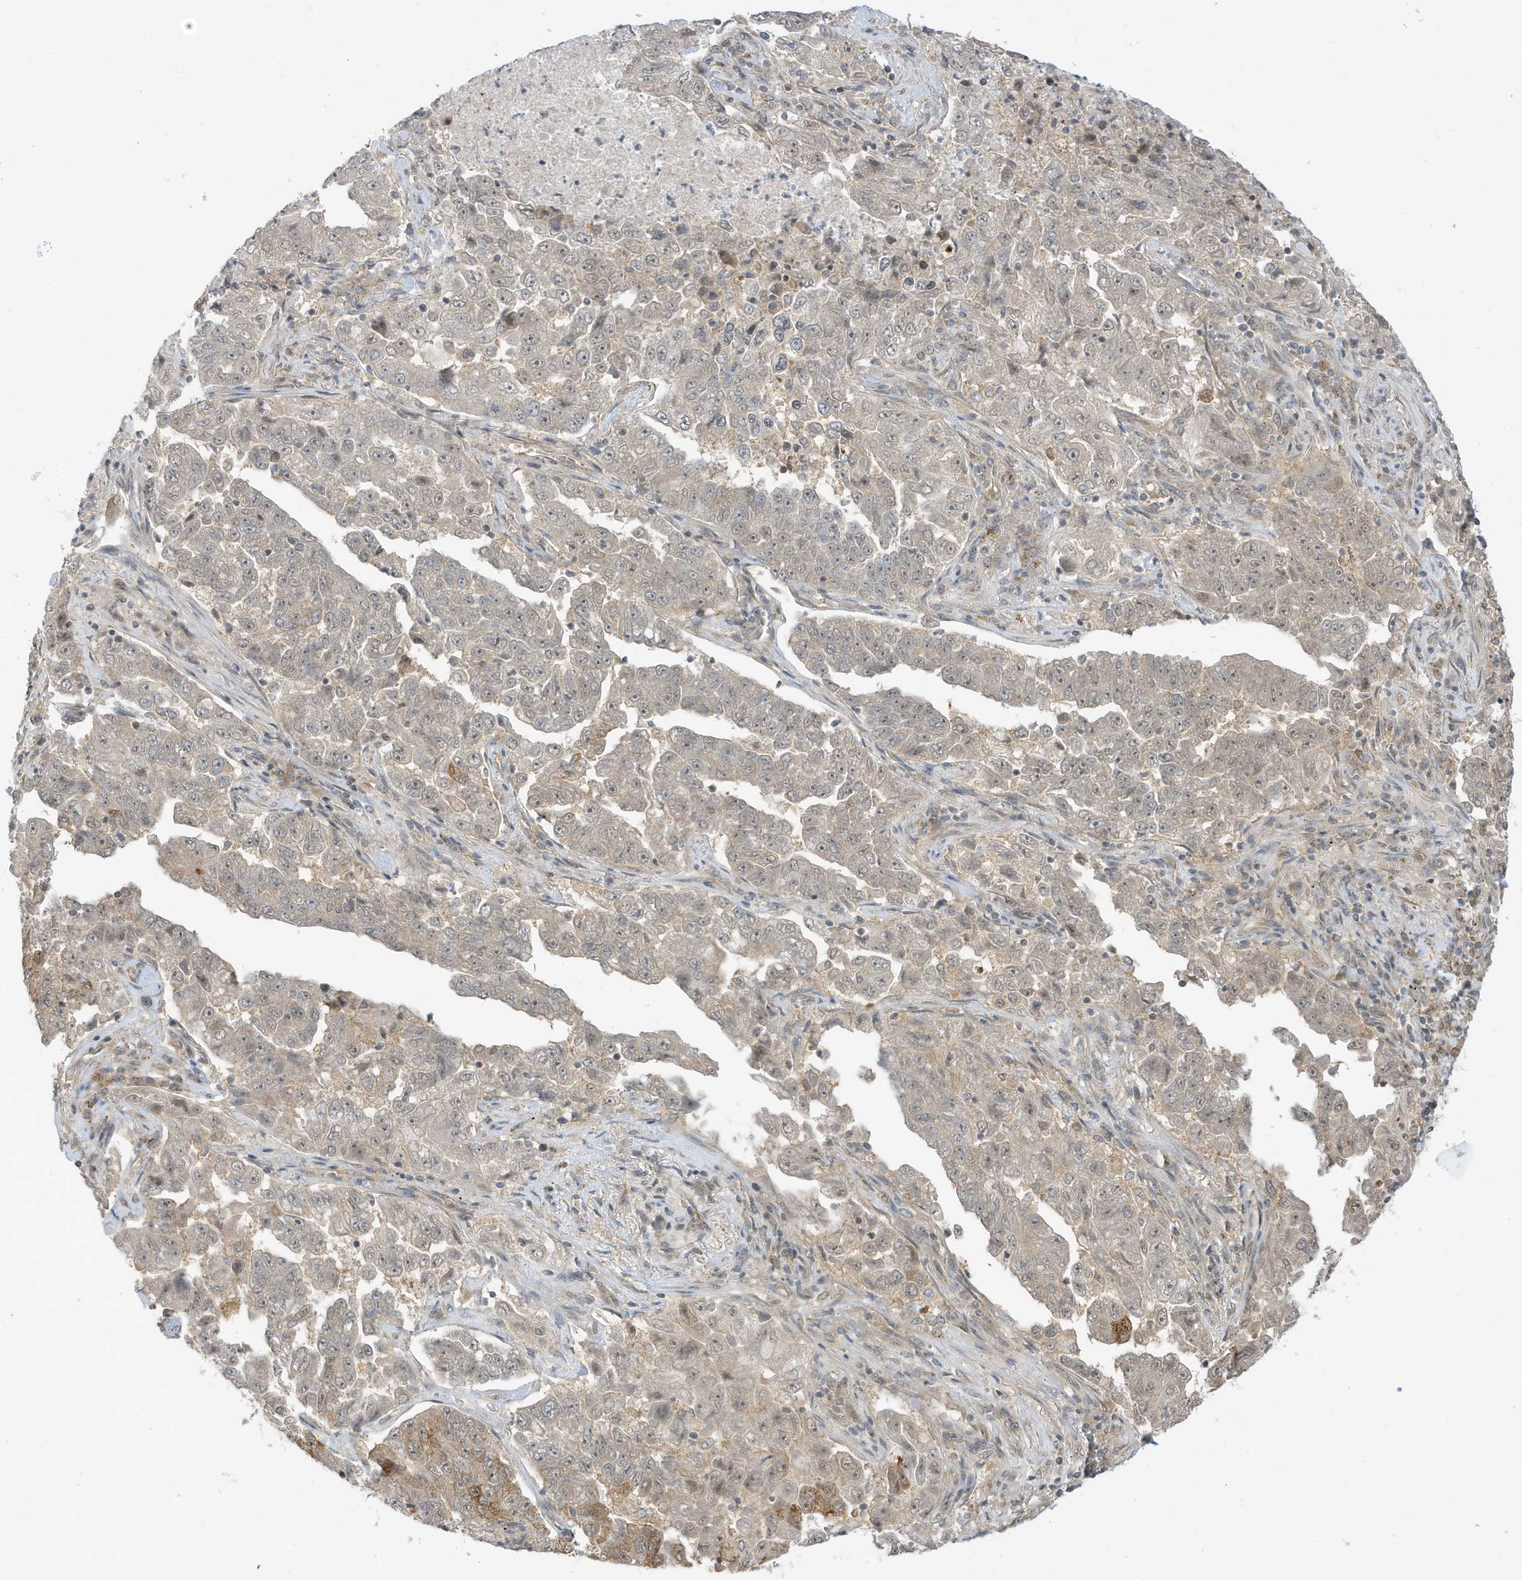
{"staining": {"intensity": "moderate", "quantity": "<25%", "location": "cytoplasmic/membranous"}, "tissue": "lung cancer", "cell_type": "Tumor cells", "image_type": "cancer", "snomed": [{"axis": "morphology", "description": "Adenocarcinoma, NOS"}, {"axis": "topography", "description": "Lung"}], "caption": "Lung adenocarcinoma tissue demonstrates moderate cytoplasmic/membranous positivity in approximately <25% of tumor cells, visualized by immunohistochemistry.", "gene": "TAB3", "patient": {"sex": "female", "age": 51}}